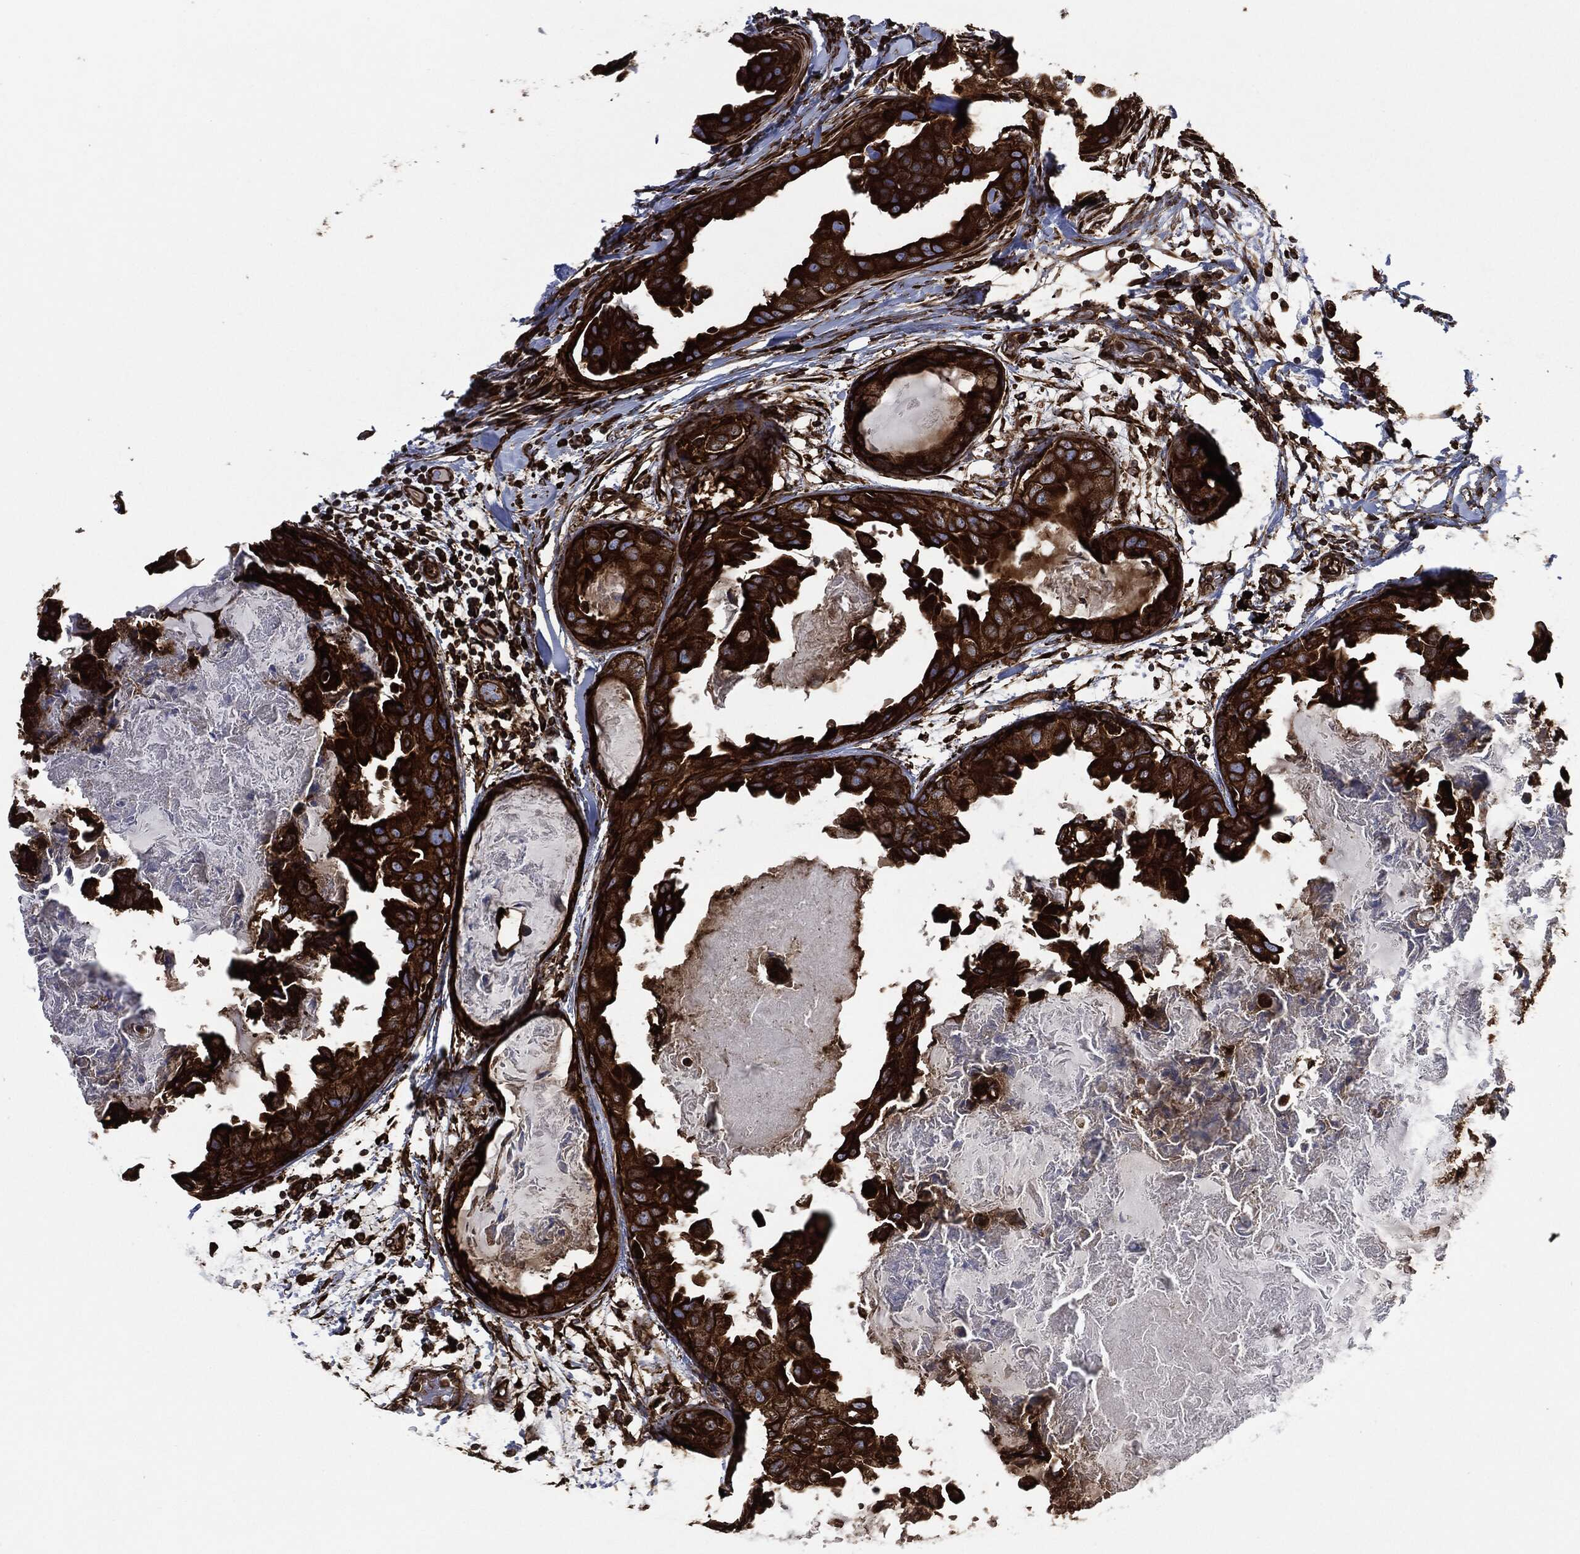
{"staining": {"intensity": "strong", "quantity": ">75%", "location": "cytoplasmic/membranous"}, "tissue": "breast cancer", "cell_type": "Tumor cells", "image_type": "cancer", "snomed": [{"axis": "morphology", "description": "Normal tissue, NOS"}, {"axis": "morphology", "description": "Duct carcinoma"}, {"axis": "topography", "description": "Breast"}], "caption": "Protein staining exhibits strong cytoplasmic/membranous positivity in approximately >75% of tumor cells in breast cancer (intraductal carcinoma). The staining is performed using DAB (3,3'-diaminobenzidine) brown chromogen to label protein expression. The nuclei are counter-stained blue using hematoxylin.", "gene": "AMFR", "patient": {"sex": "female", "age": 40}}